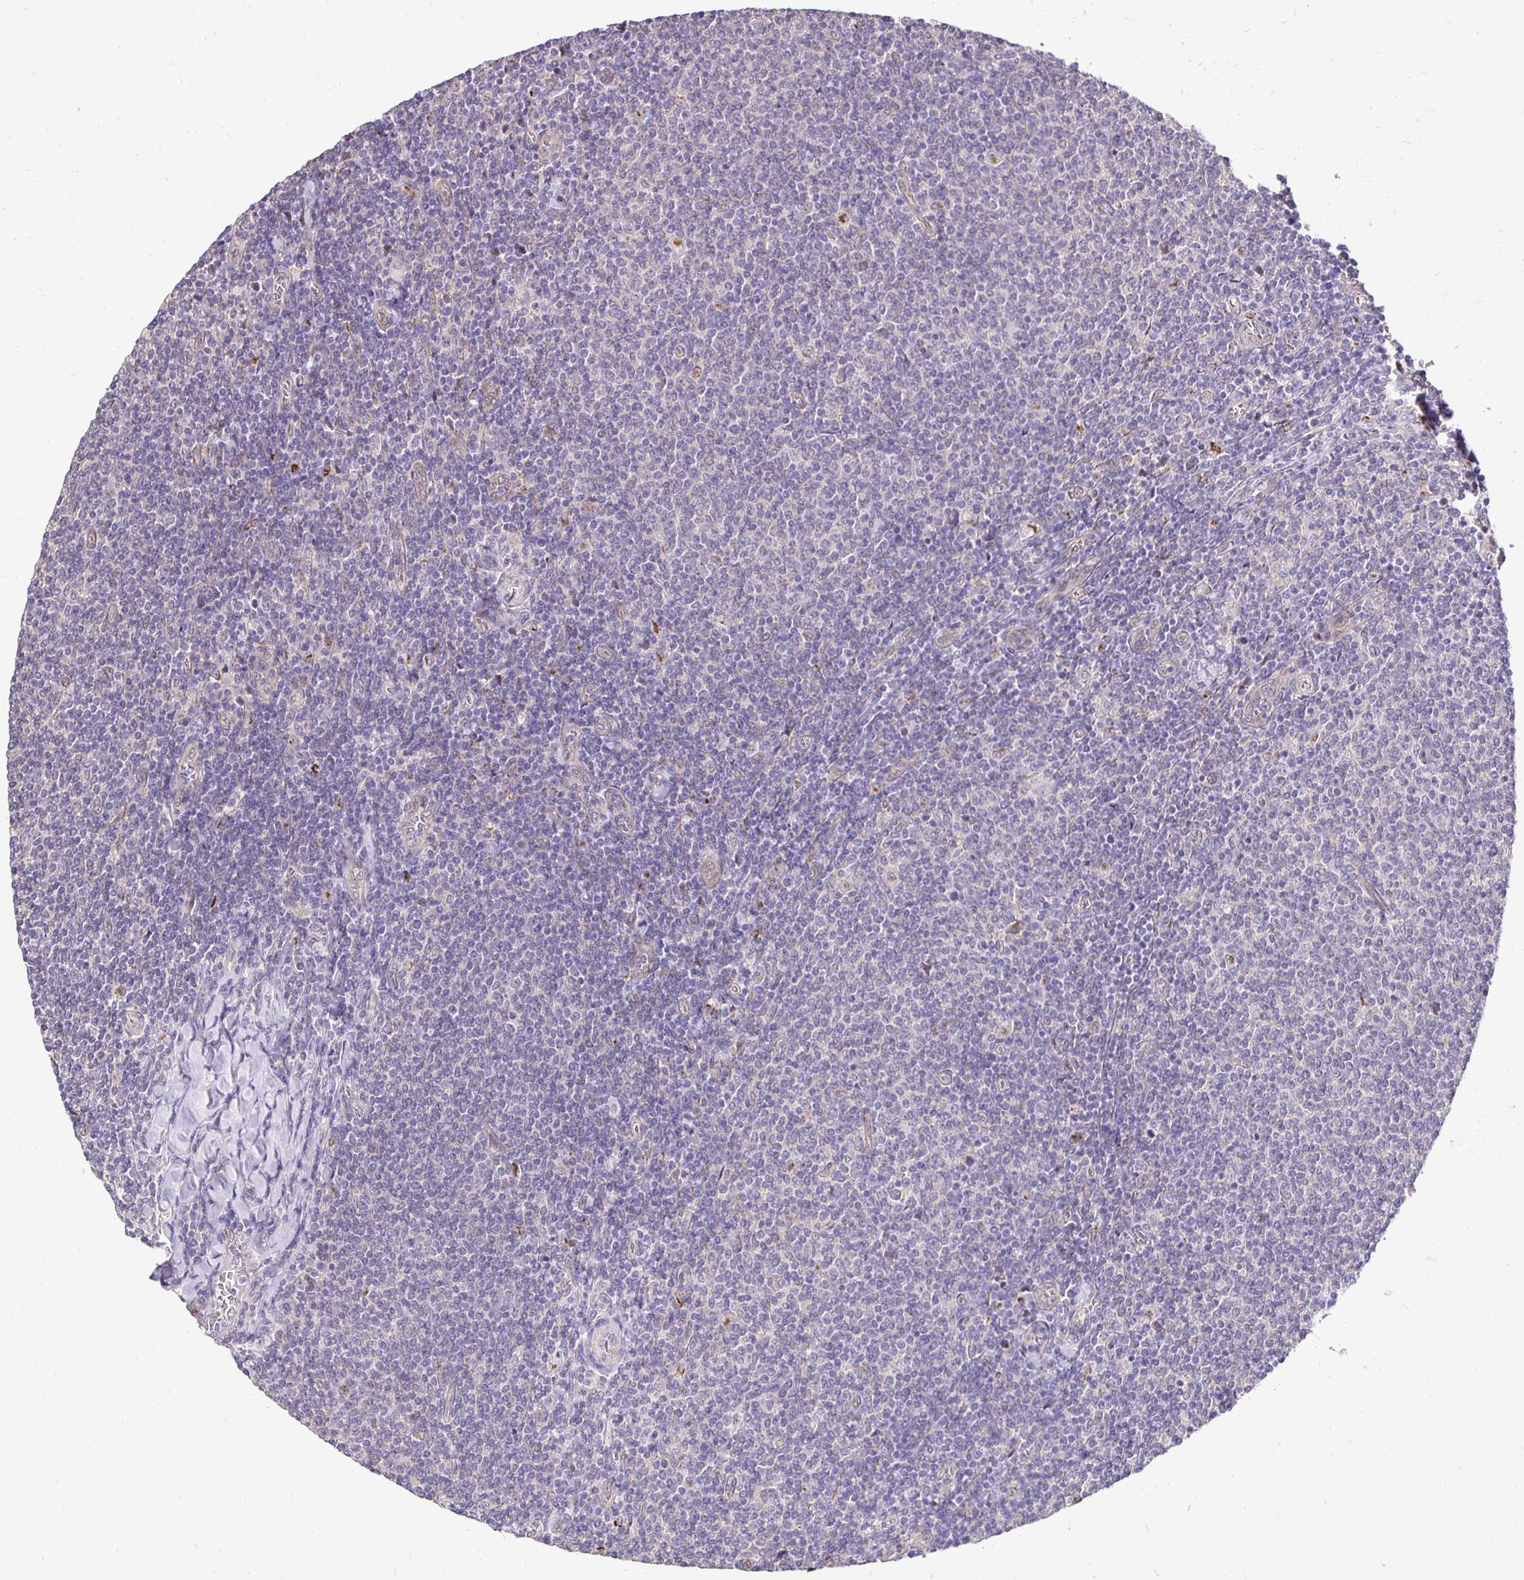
{"staining": {"intensity": "negative", "quantity": "none", "location": "none"}, "tissue": "lymphoma", "cell_type": "Tumor cells", "image_type": "cancer", "snomed": [{"axis": "morphology", "description": "Malignant lymphoma, non-Hodgkin's type, Low grade"}, {"axis": "topography", "description": "Lymph node"}], "caption": "Tumor cells are negative for protein expression in human malignant lymphoma, non-Hodgkin's type (low-grade).", "gene": "SLC9A1", "patient": {"sex": "male", "age": 52}}